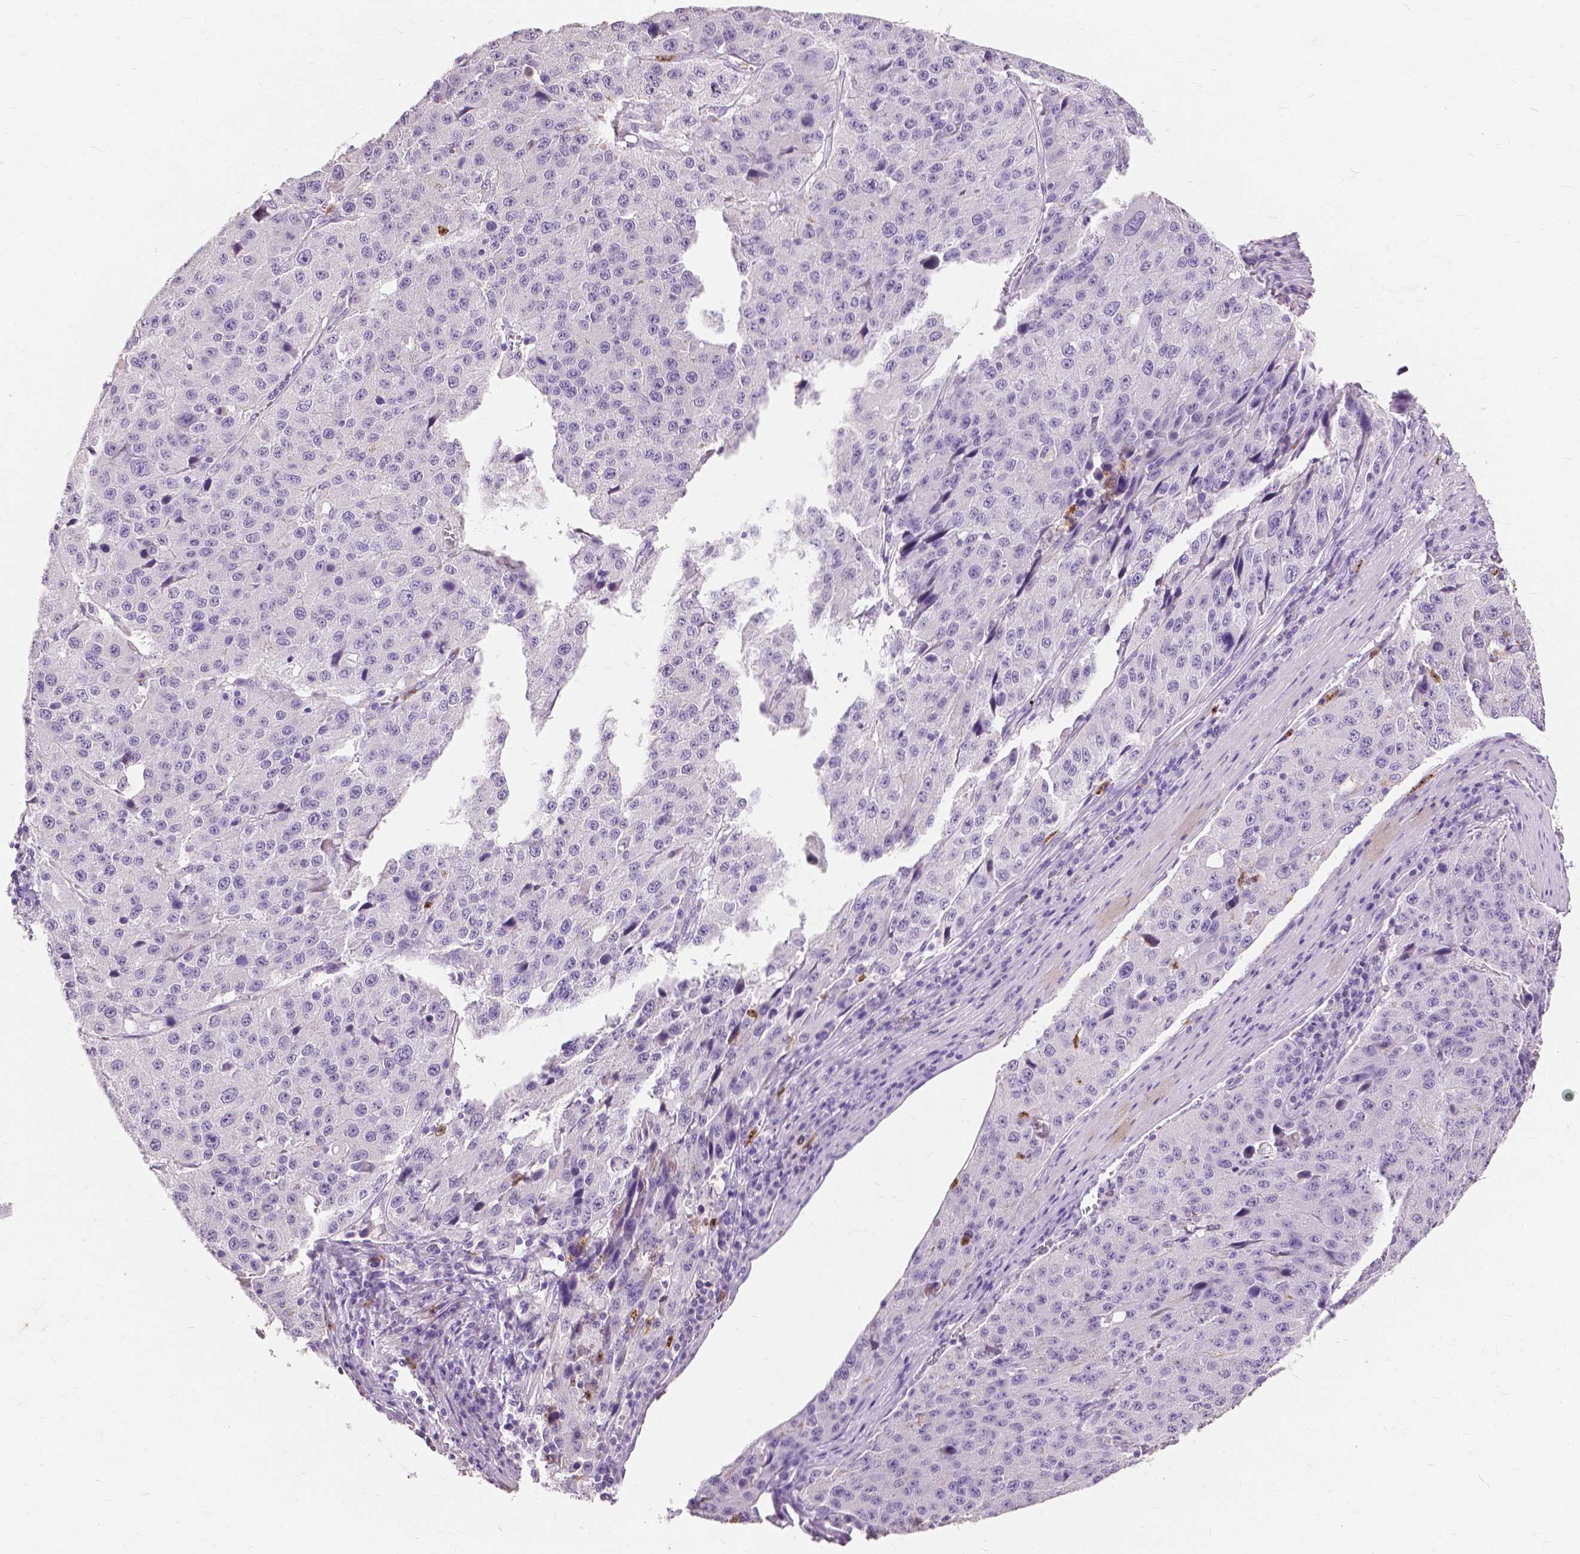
{"staining": {"intensity": "negative", "quantity": "none", "location": "none"}, "tissue": "stomach cancer", "cell_type": "Tumor cells", "image_type": "cancer", "snomed": [{"axis": "morphology", "description": "Adenocarcinoma, NOS"}, {"axis": "topography", "description": "Stomach"}], "caption": "Histopathology image shows no significant protein positivity in tumor cells of stomach adenocarcinoma. The staining was performed using DAB to visualize the protein expression in brown, while the nuclei were stained in blue with hematoxylin (Magnification: 20x).", "gene": "CXCR2", "patient": {"sex": "male", "age": 71}}